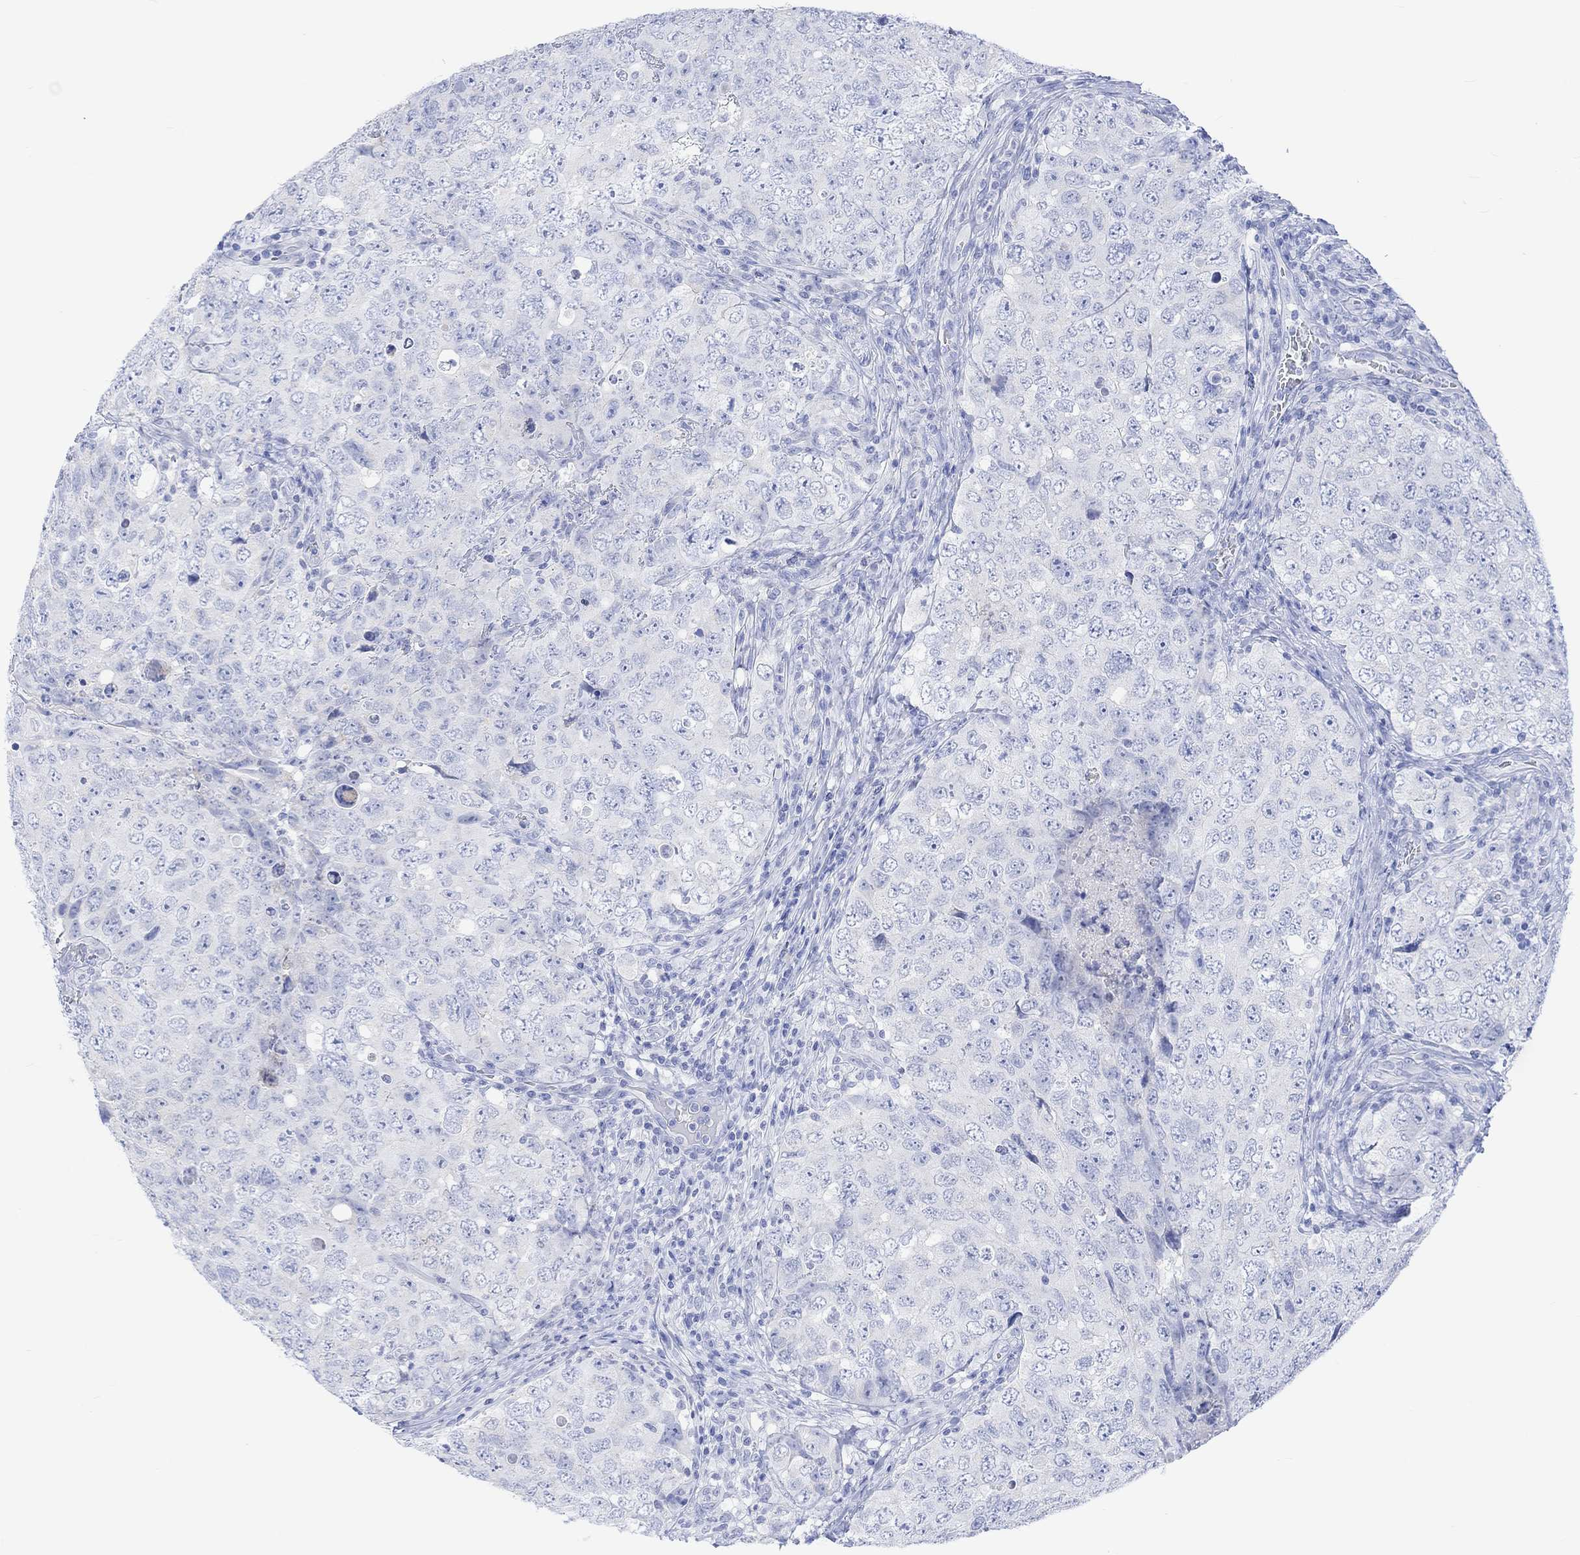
{"staining": {"intensity": "negative", "quantity": "none", "location": "none"}, "tissue": "testis cancer", "cell_type": "Tumor cells", "image_type": "cancer", "snomed": [{"axis": "morphology", "description": "Seminoma, NOS"}, {"axis": "topography", "description": "Testis"}], "caption": "The image exhibits no staining of tumor cells in testis seminoma.", "gene": "CALCA", "patient": {"sex": "male", "age": 34}}